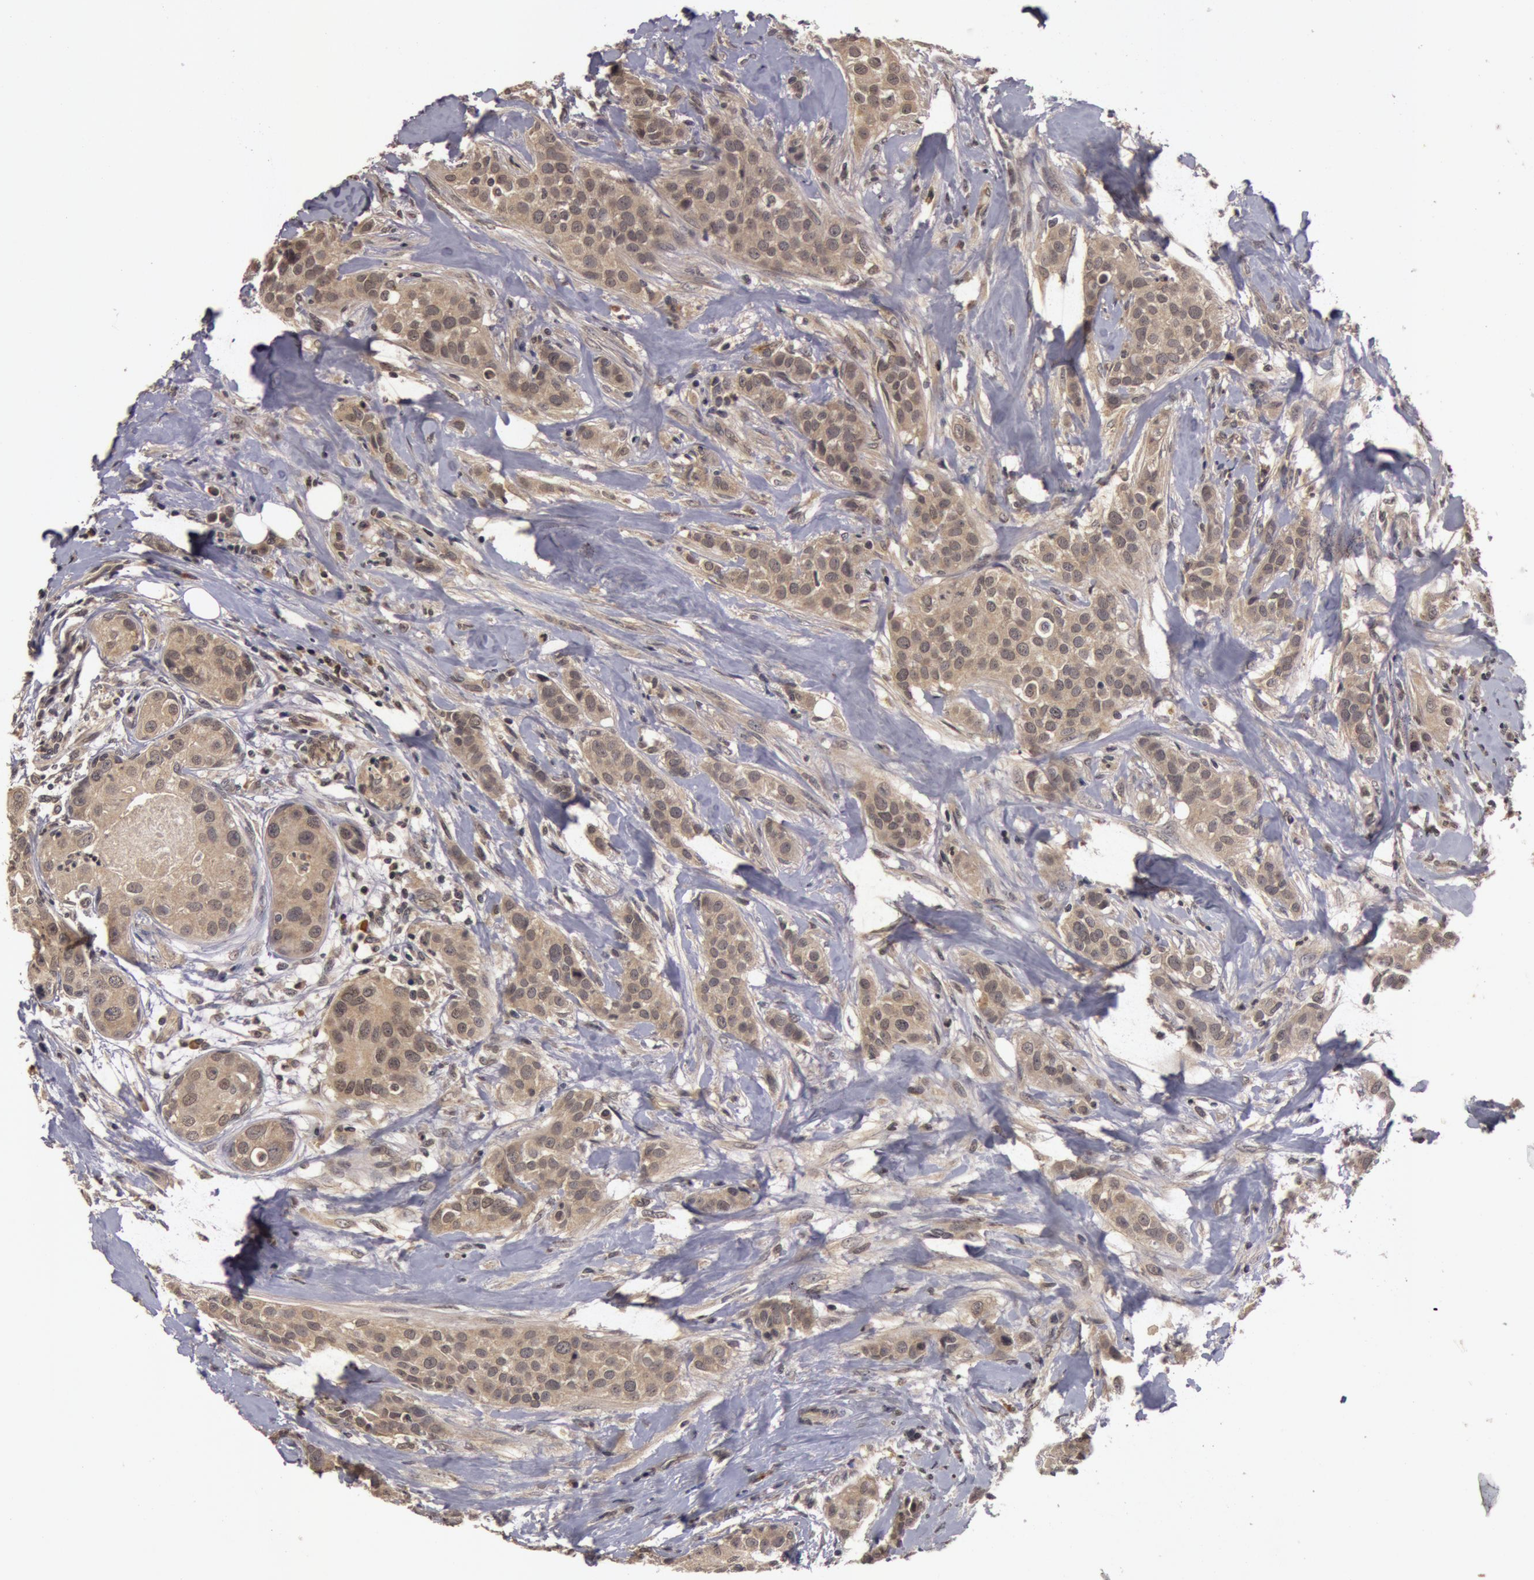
{"staining": {"intensity": "moderate", "quantity": ">75%", "location": "cytoplasmic/membranous"}, "tissue": "breast cancer", "cell_type": "Tumor cells", "image_type": "cancer", "snomed": [{"axis": "morphology", "description": "Duct carcinoma"}, {"axis": "topography", "description": "Breast"}], "caption": "Moderate cytoplasmic/membranous protein positivity is appreciated in about >75% of tumor cells in breast cancer.", "gene": "BCHE", "patient": {"sex": "female", "age": 45}}